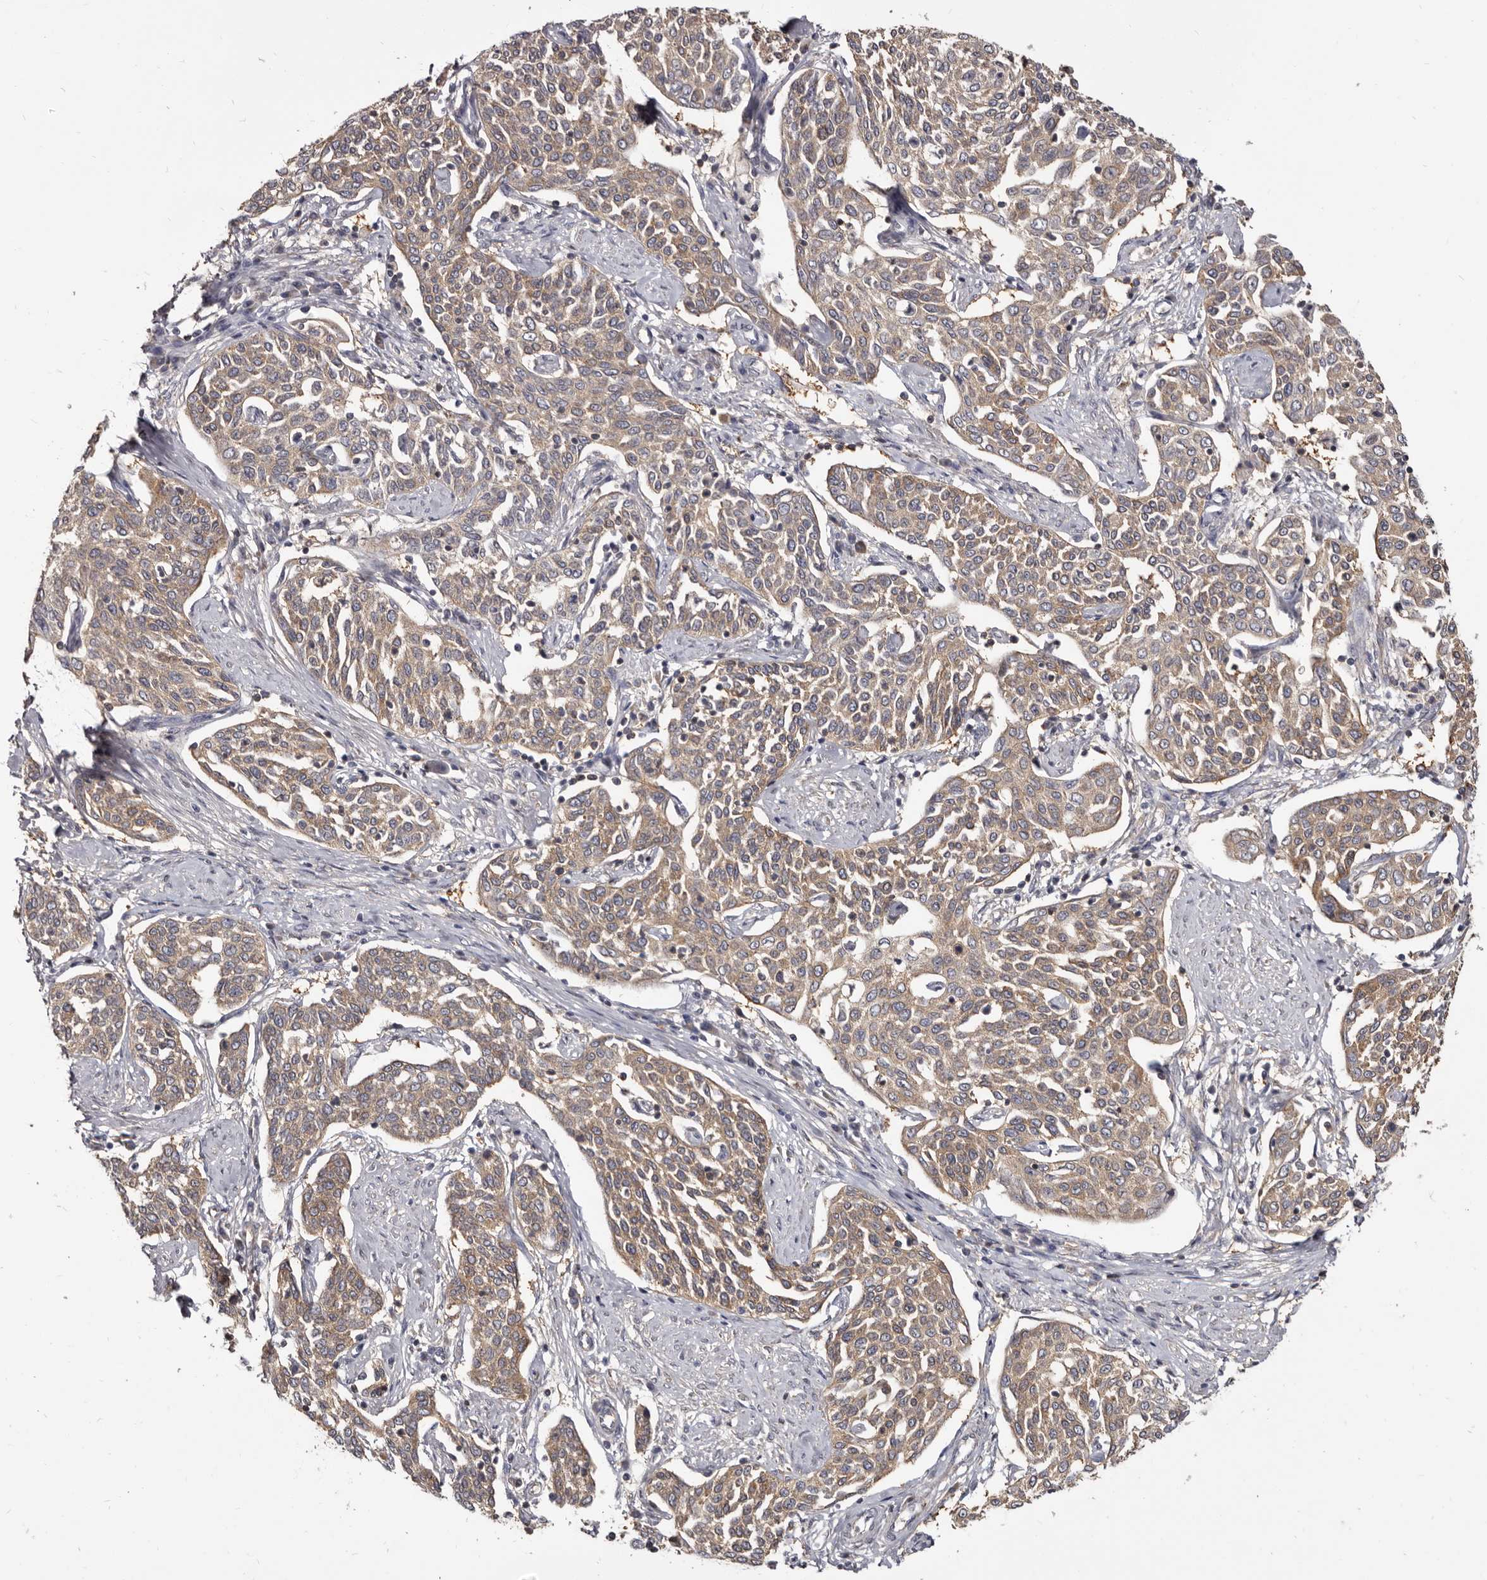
{"staining": {"intensity": "weak", "quantity": ">75%", "location": "cytoplasmic/membranous"}, "tissue": "cervical cancer", "cell_type": "Tumor cells", "image_type": "cancer", "snomed": [{"axis": "morphology", "description": "Squamous cell carcinoma, NOS"}, {"axis": "topography", "description": "Cervix"}], "caption": "Human cervical squamous cell carcinoma stained for a protein (brown) displays weak cytoplasmic/membranous positive positivity in about >75% of tumor cells.", "gene": "ADAMTS20", "patient": {"sex": "female", "age": 34}}